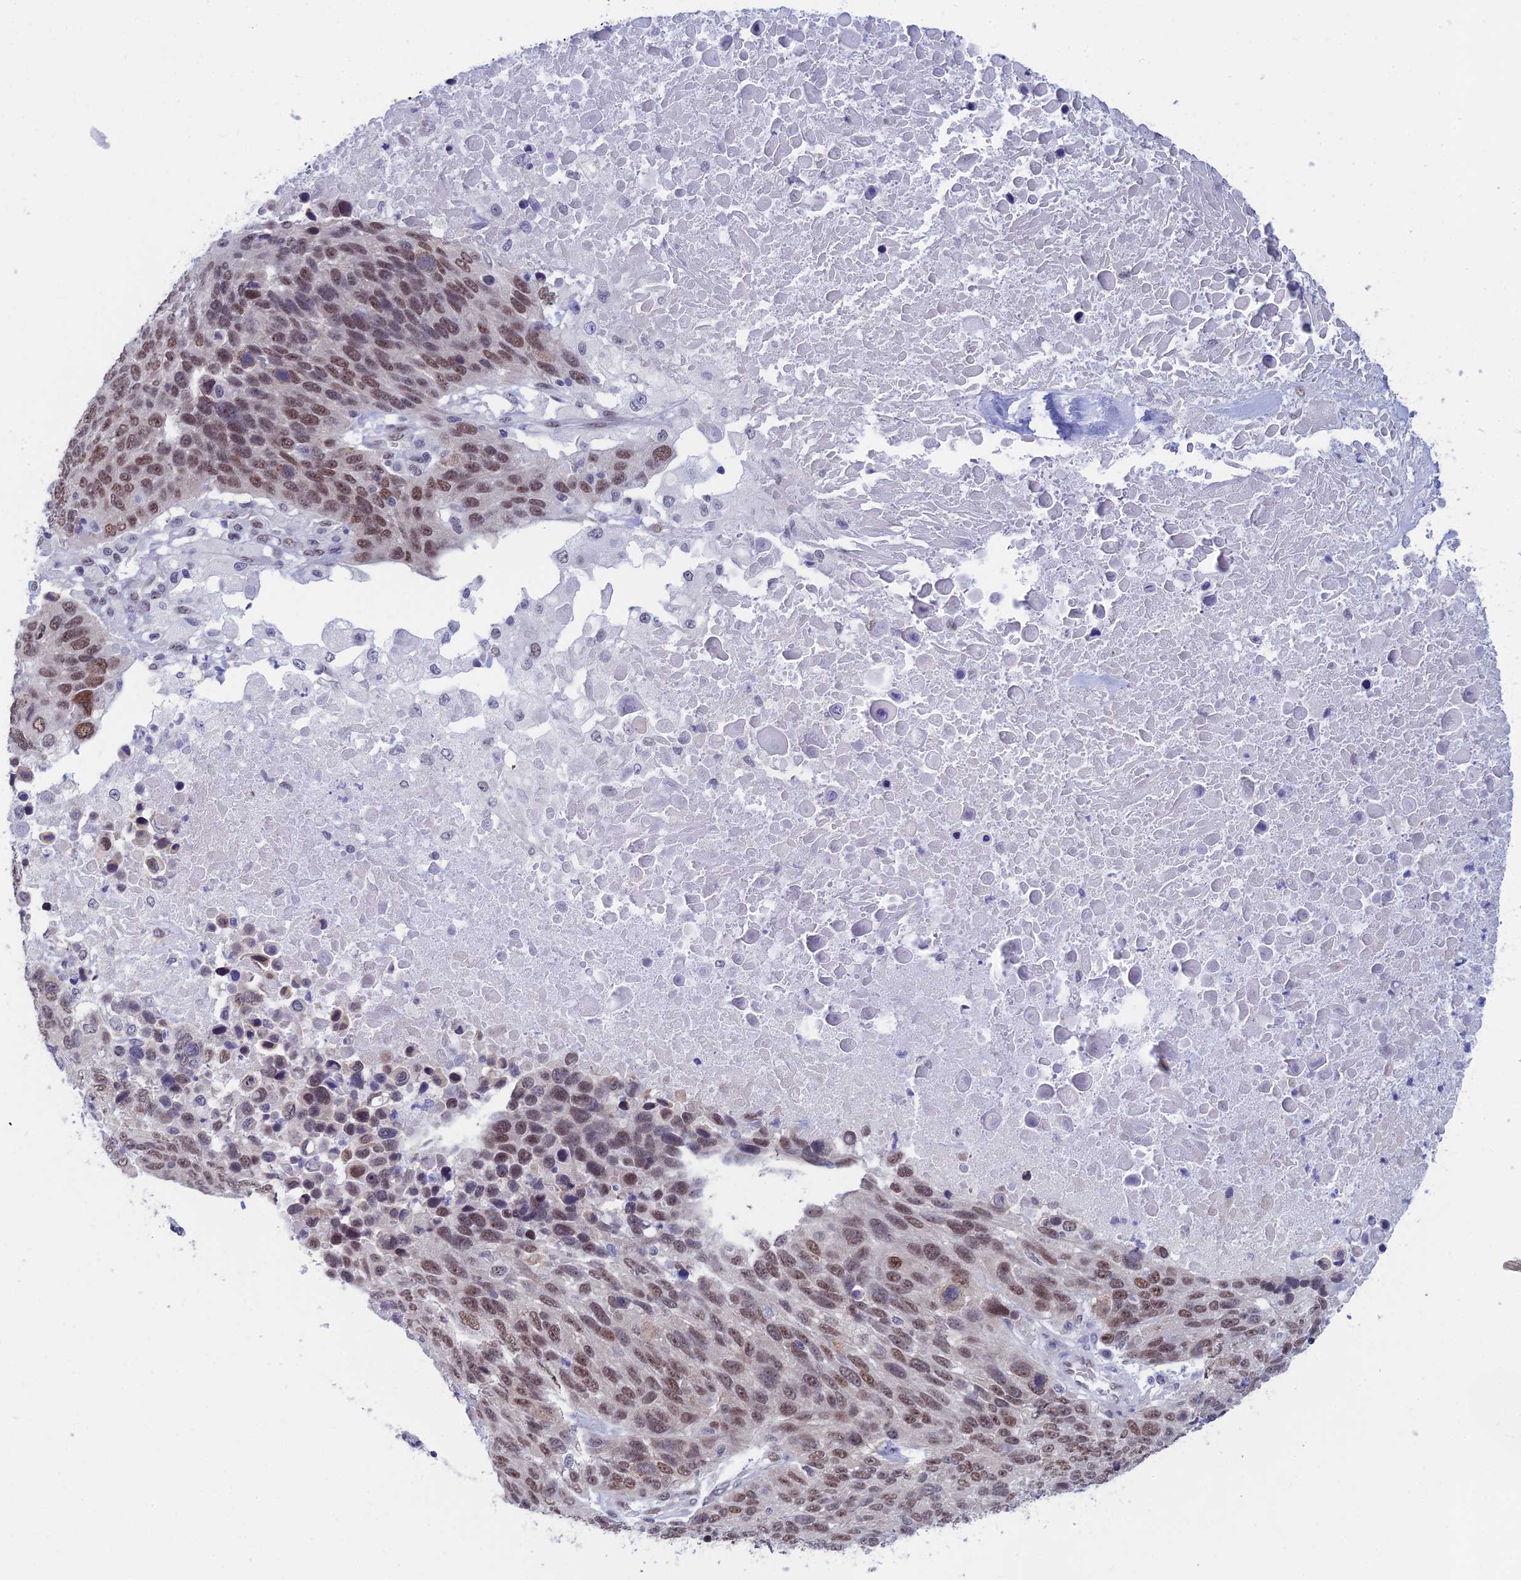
{"staining": {"intensity": "moderate", "quantity": ">75%", "location": "nuclear"}, "tissue": "lung cancer", "cell_type": "Tumor cells", "image_type": "cancer", "snomed": [{"axis": "morphology", "description": "Normal tissue, NOS"}, {"axis": "morphology", "description": "Squamous cell carcinoma, NOS"}, {"axis": "topography", "description": "Lymph node"}, {"axis": "topography", "description": "Lung"}], "caption": "IHC staining of squamous cell carcinoma (lung), which reveals medium levels of moderate nuclear positivity in approximately >75% of tumor cells indicating moderate nuclear protein staining. The staining was performed using DAB (3,3'-diaminobenzidine) (brown) for protein detection and nuclei were counterstained in hematoxylin (blue).", "gene": "NABP2", "patient": {"sex": "male", "age": 66}}